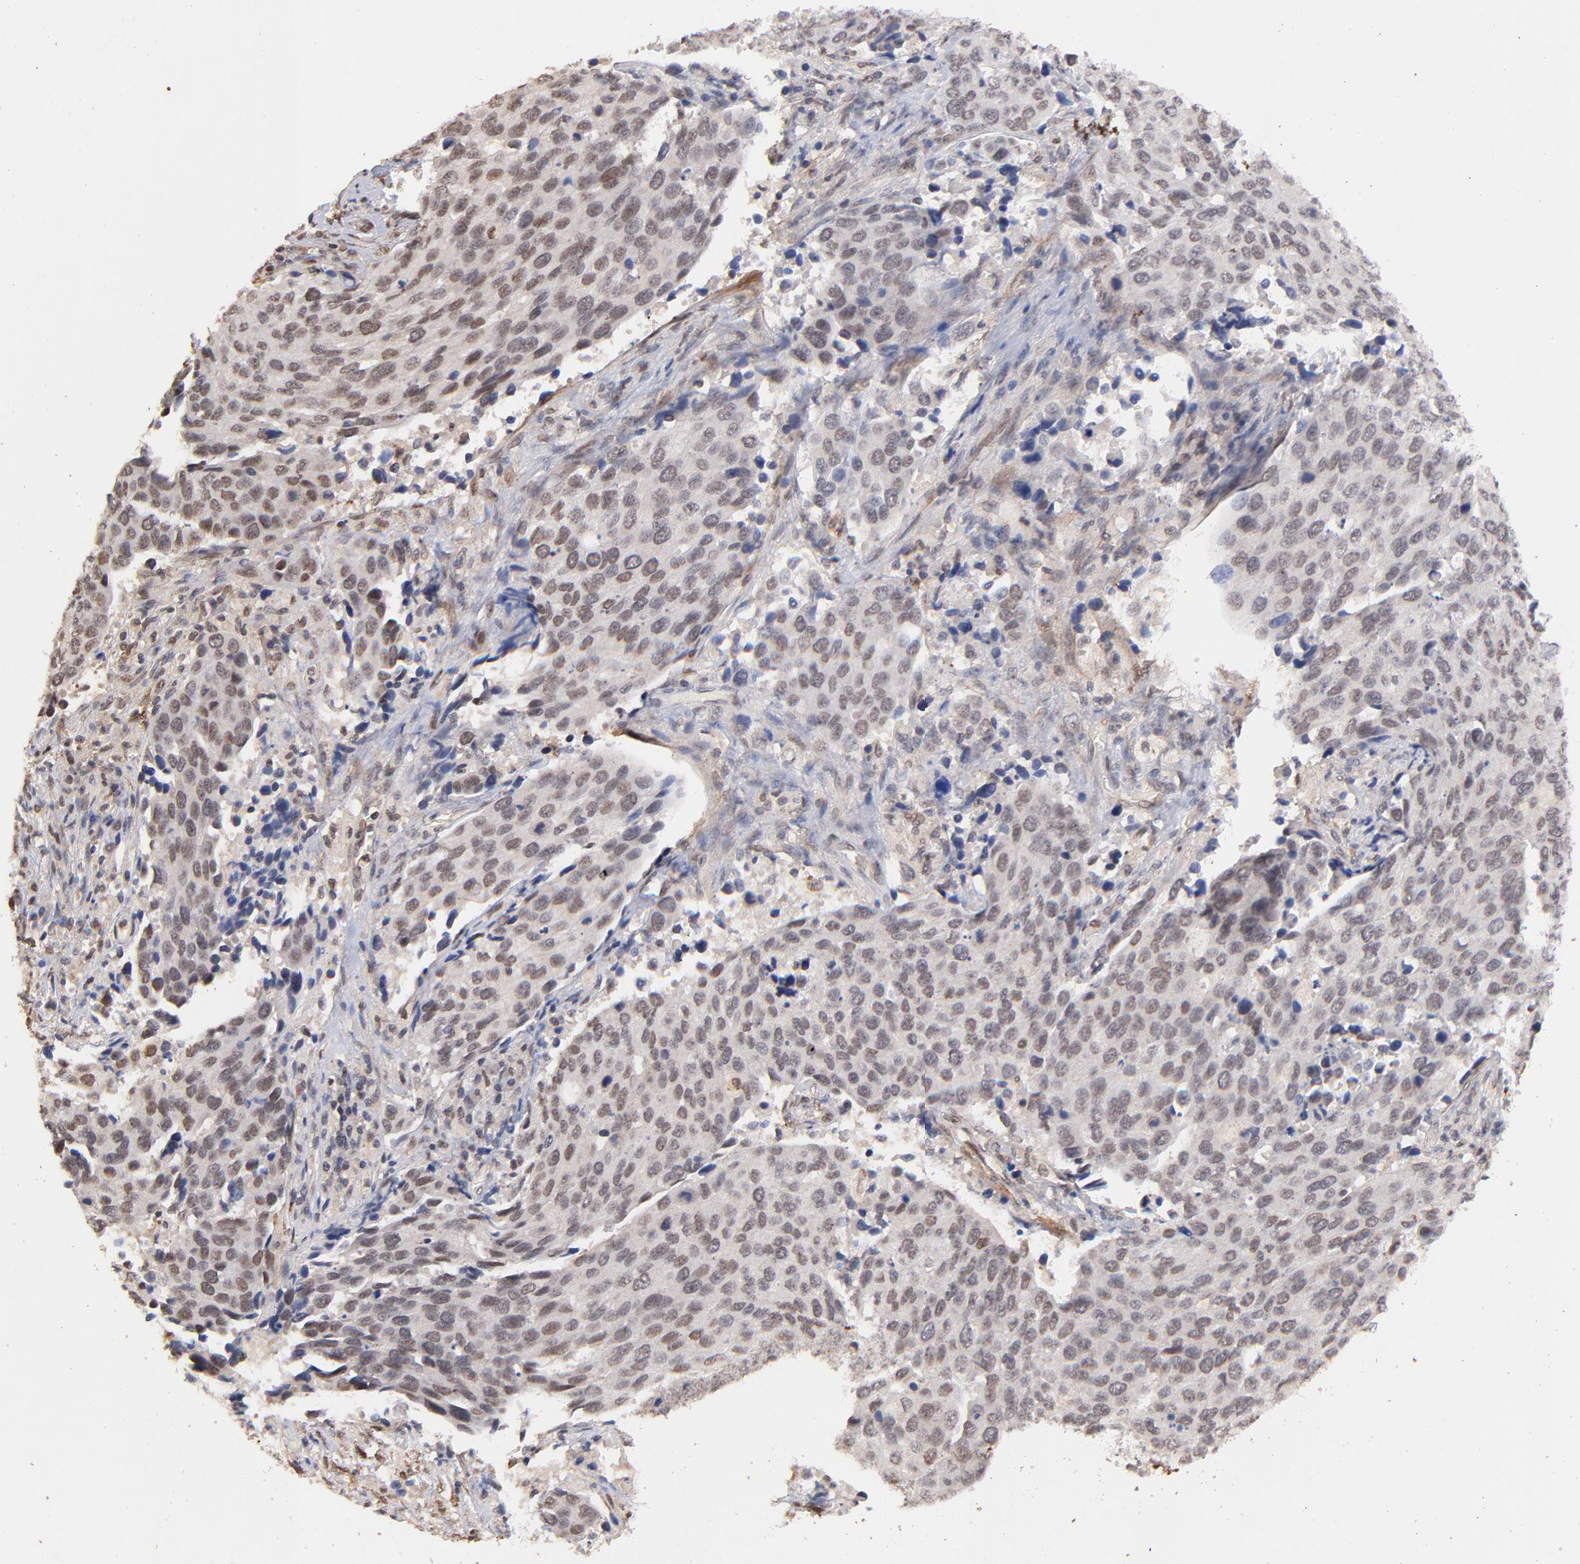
{"staining": {"intensity": "weak", "quantity": "25%-75%", "location": "nuclear"}, "tissue": "cervical cancer", "cell_type": "Tumor cells", "image_type": "cancer", "snomed": [{"axis": "morphology", "description": "Squamous cell carcinoma, NOS"}, {"axis": "topography", "description": "Cervix"}], "caption": "Squamous cell carcinoma (cervical) stained with a protein marker exhibits weak staining in tumor cells.", "gene": "ZFP92", "patient": {"sex": "female", "age": 54}}